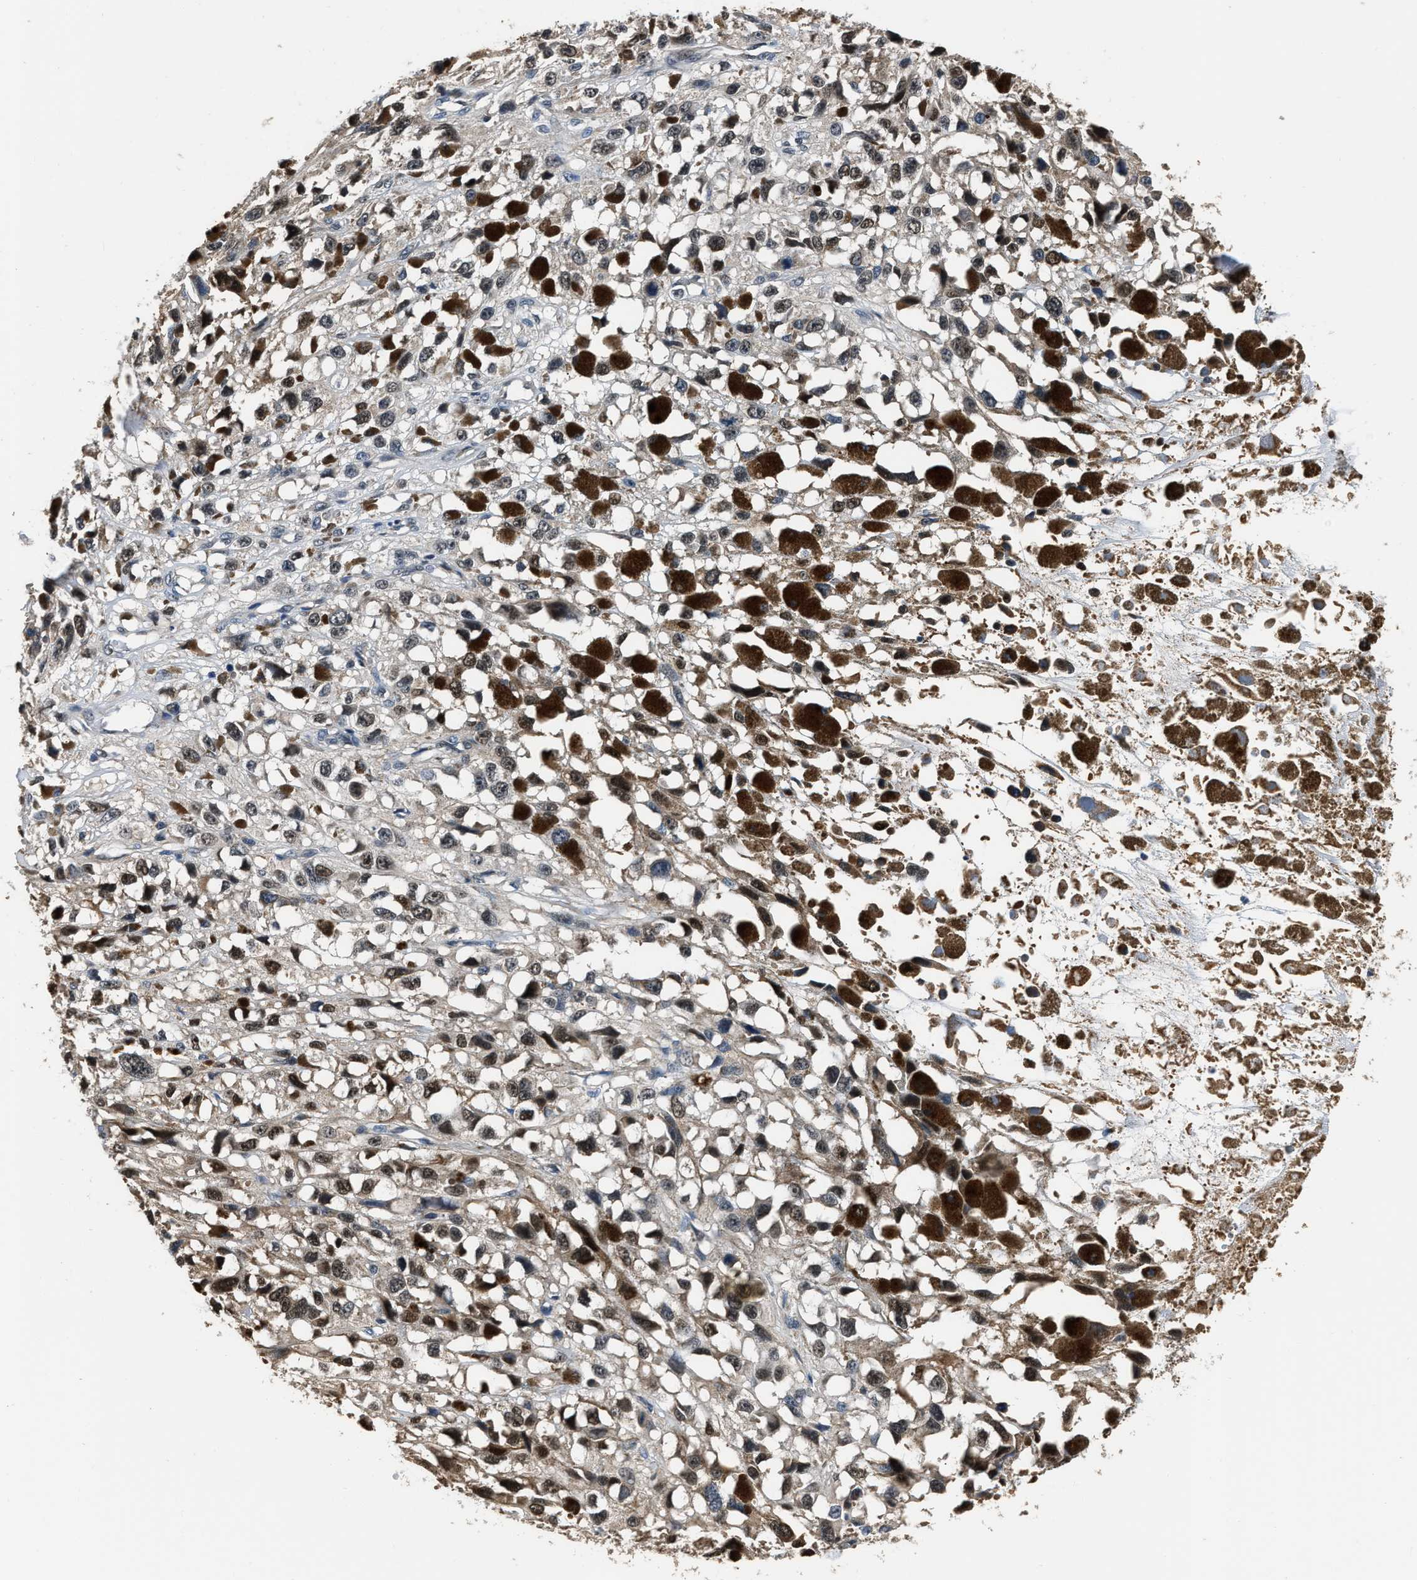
{"staining": {"intensity": "moderate", "quantity": "25%-75%", "location": "nuclear"}, "tissue": "melanoma", "cell_type": "Tumor cells", "image_type": "cancer", "snomed": [{"axis": "morphology", "description": "Malignant melanoma, Metastatic site"}, {"axis": "topography", "description": "Lymph node"}], "caption": "Immunohistochemical staining of melanoma reveals medium levels of moderate nuclear positivity in approximately 25%-75% of tumor cells. Ihc stains the protein of interest in brown and the nuclei are stained blue.", "gene": "NSUN5", "patient": {"sex": "male", "age": 59}}